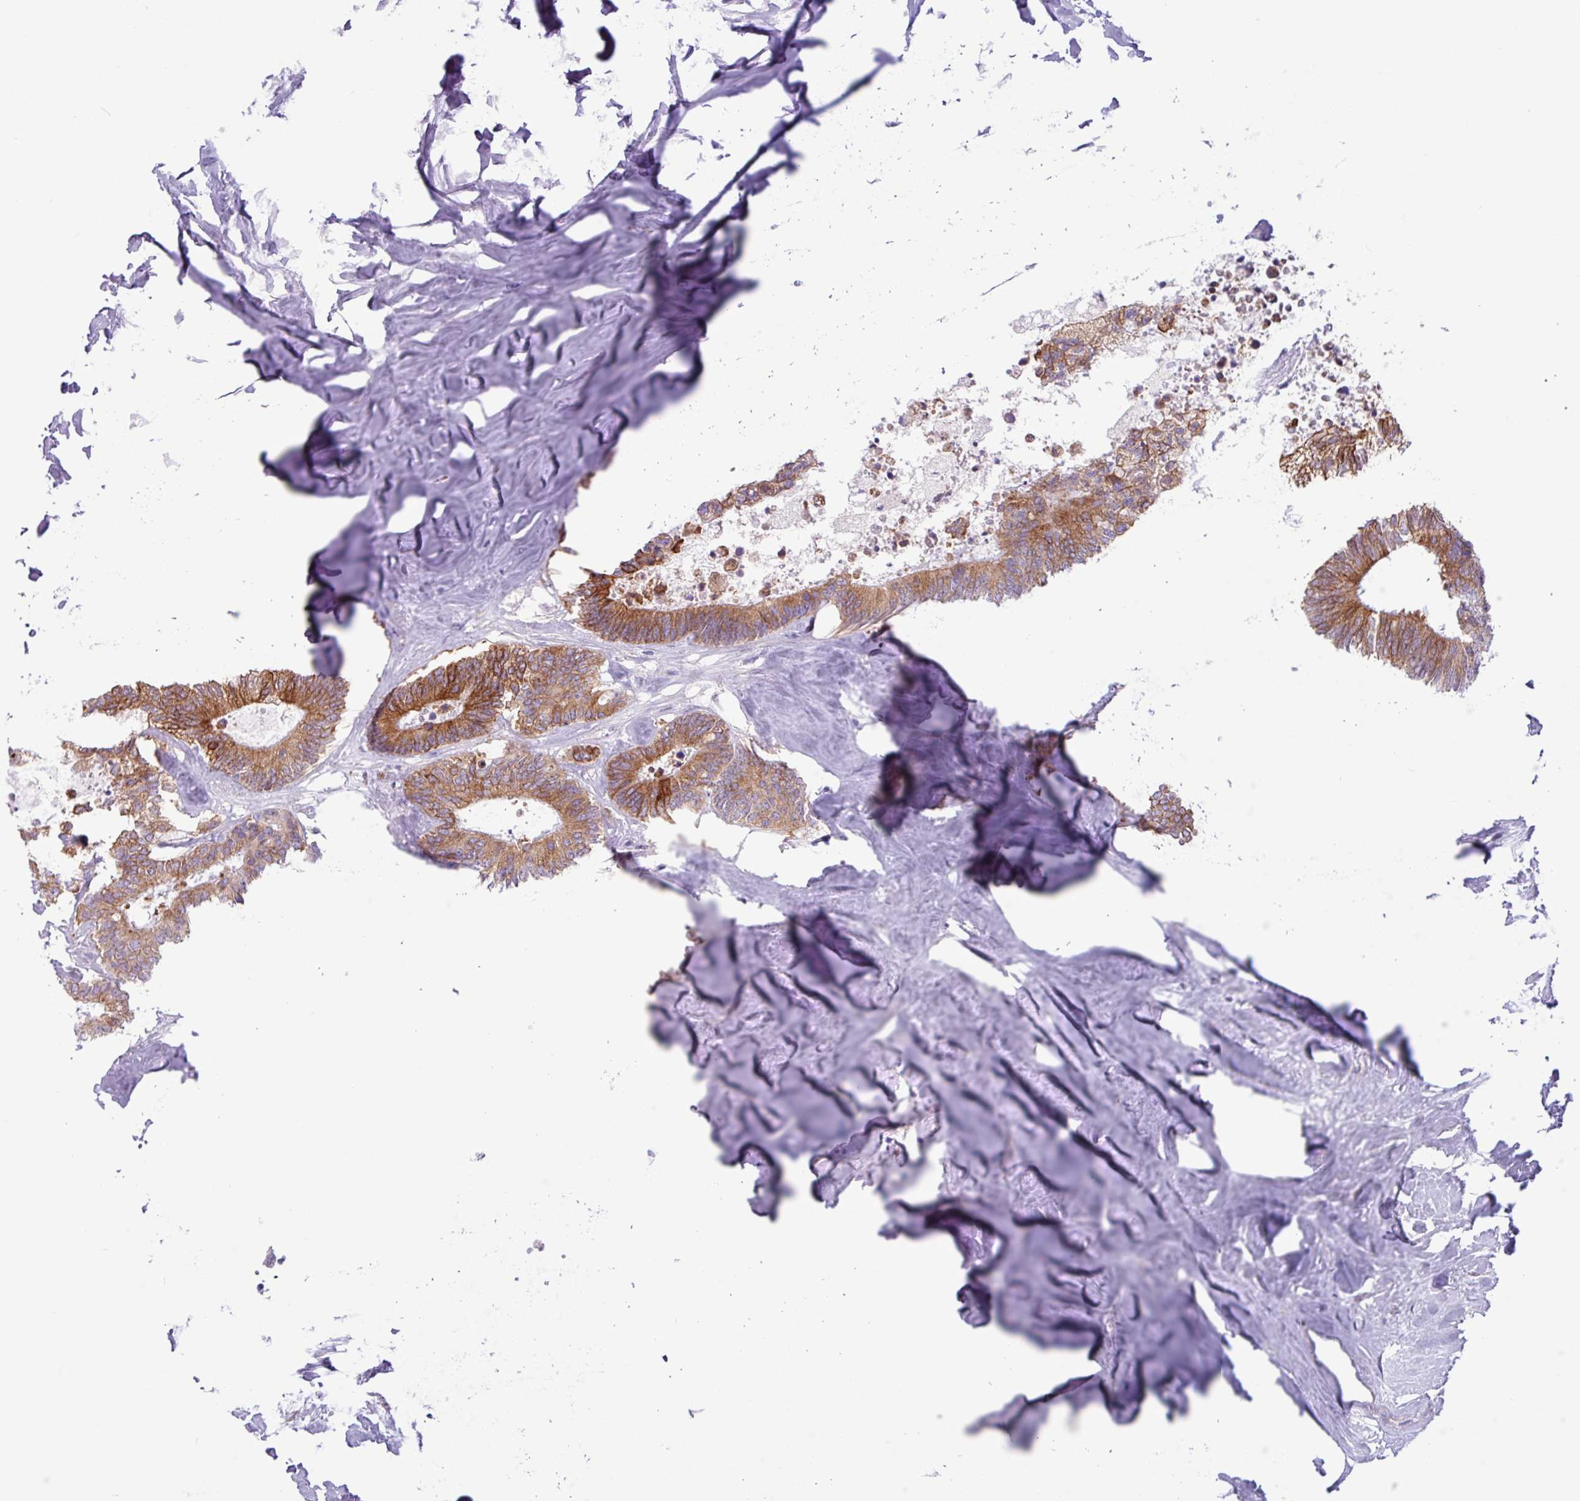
{"staining": {"intensity": "strong", "quantity": ">75%", "location": "cytoplasmic/membranous"}, "tissue": "colorectal cancer", "cell_type": "Tumor cells", "image_type": "cancer", "snomed": [{"axis": "morphology", "description": "Adenocarcinoma, NOS"}, {"axis": "topography", "description": "Colon"}, {"axis": "topography", "description": "Rectum"}], "caption": "This micrograph displays IHC staining of human colorectal cancer (adenocarcinoma), with high strong cytoplasmic/membranous expression in about >75% of tumor cells.", "gene": "SLC38A1", "patient": {"sex": "male", "age": 57}}